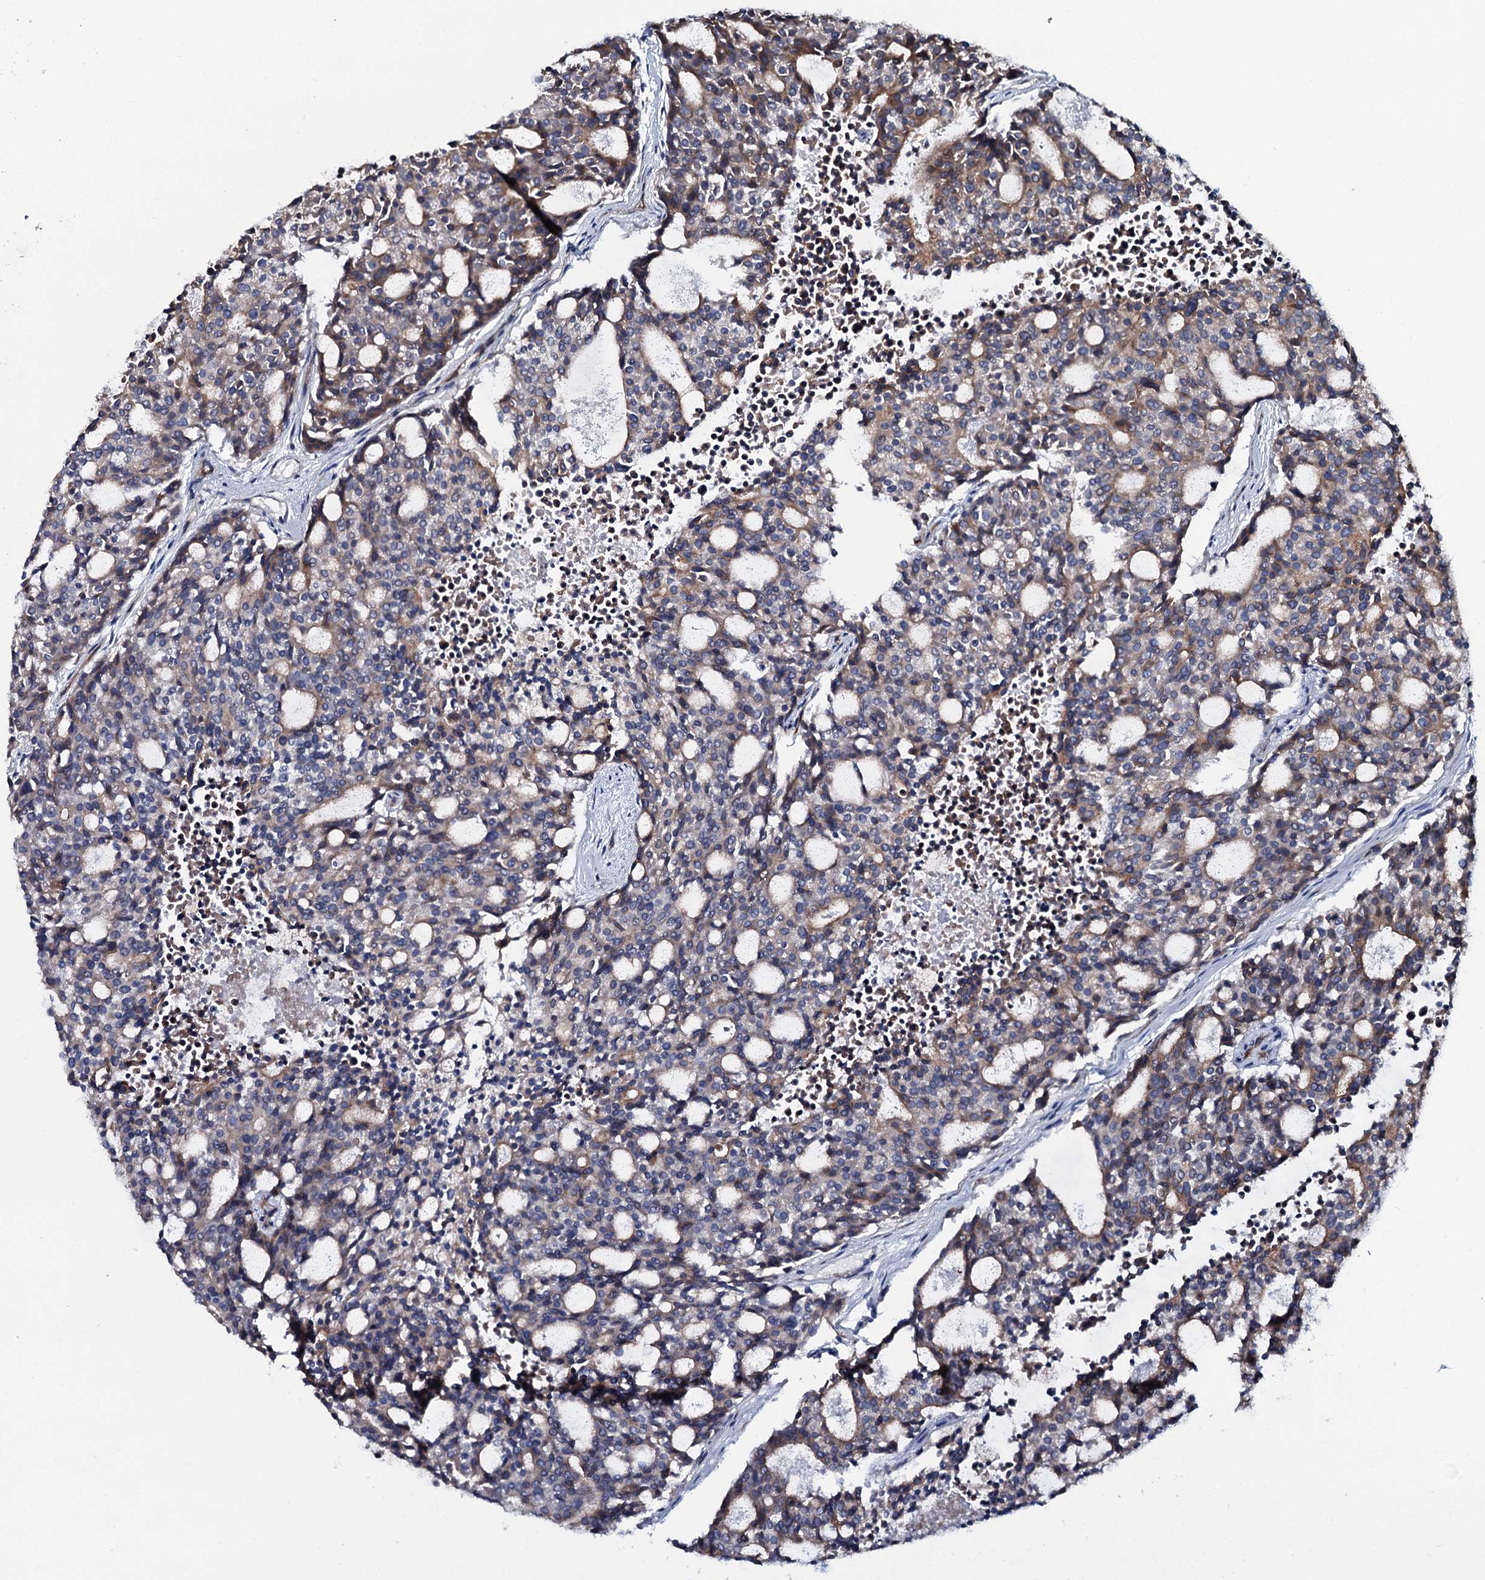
{"staining": {"intensity": "weak", "quantity": "<25%", "location": "cytoplasmic/membranous"}, "tissue": "carcinoid", "cell_type": "Tumor cells", "image_type": "cancer", "snomed": [{"axis": "morphology", "description": "Carcinoid, malignant, NOS"}, {"axis": "topography", "description": "Pancreas"}], "caption": "Immunohistochemistry photomicrograph of human carcinoid (malignant) stained for a protein (brown), which reveals no staining in tumor cells. (Brightfield microscopy of DAB immunohistochemistry (IHC) at high magnification).", "gene": "TMEM151A", "patient": {"sex": "female", "age": 54}}